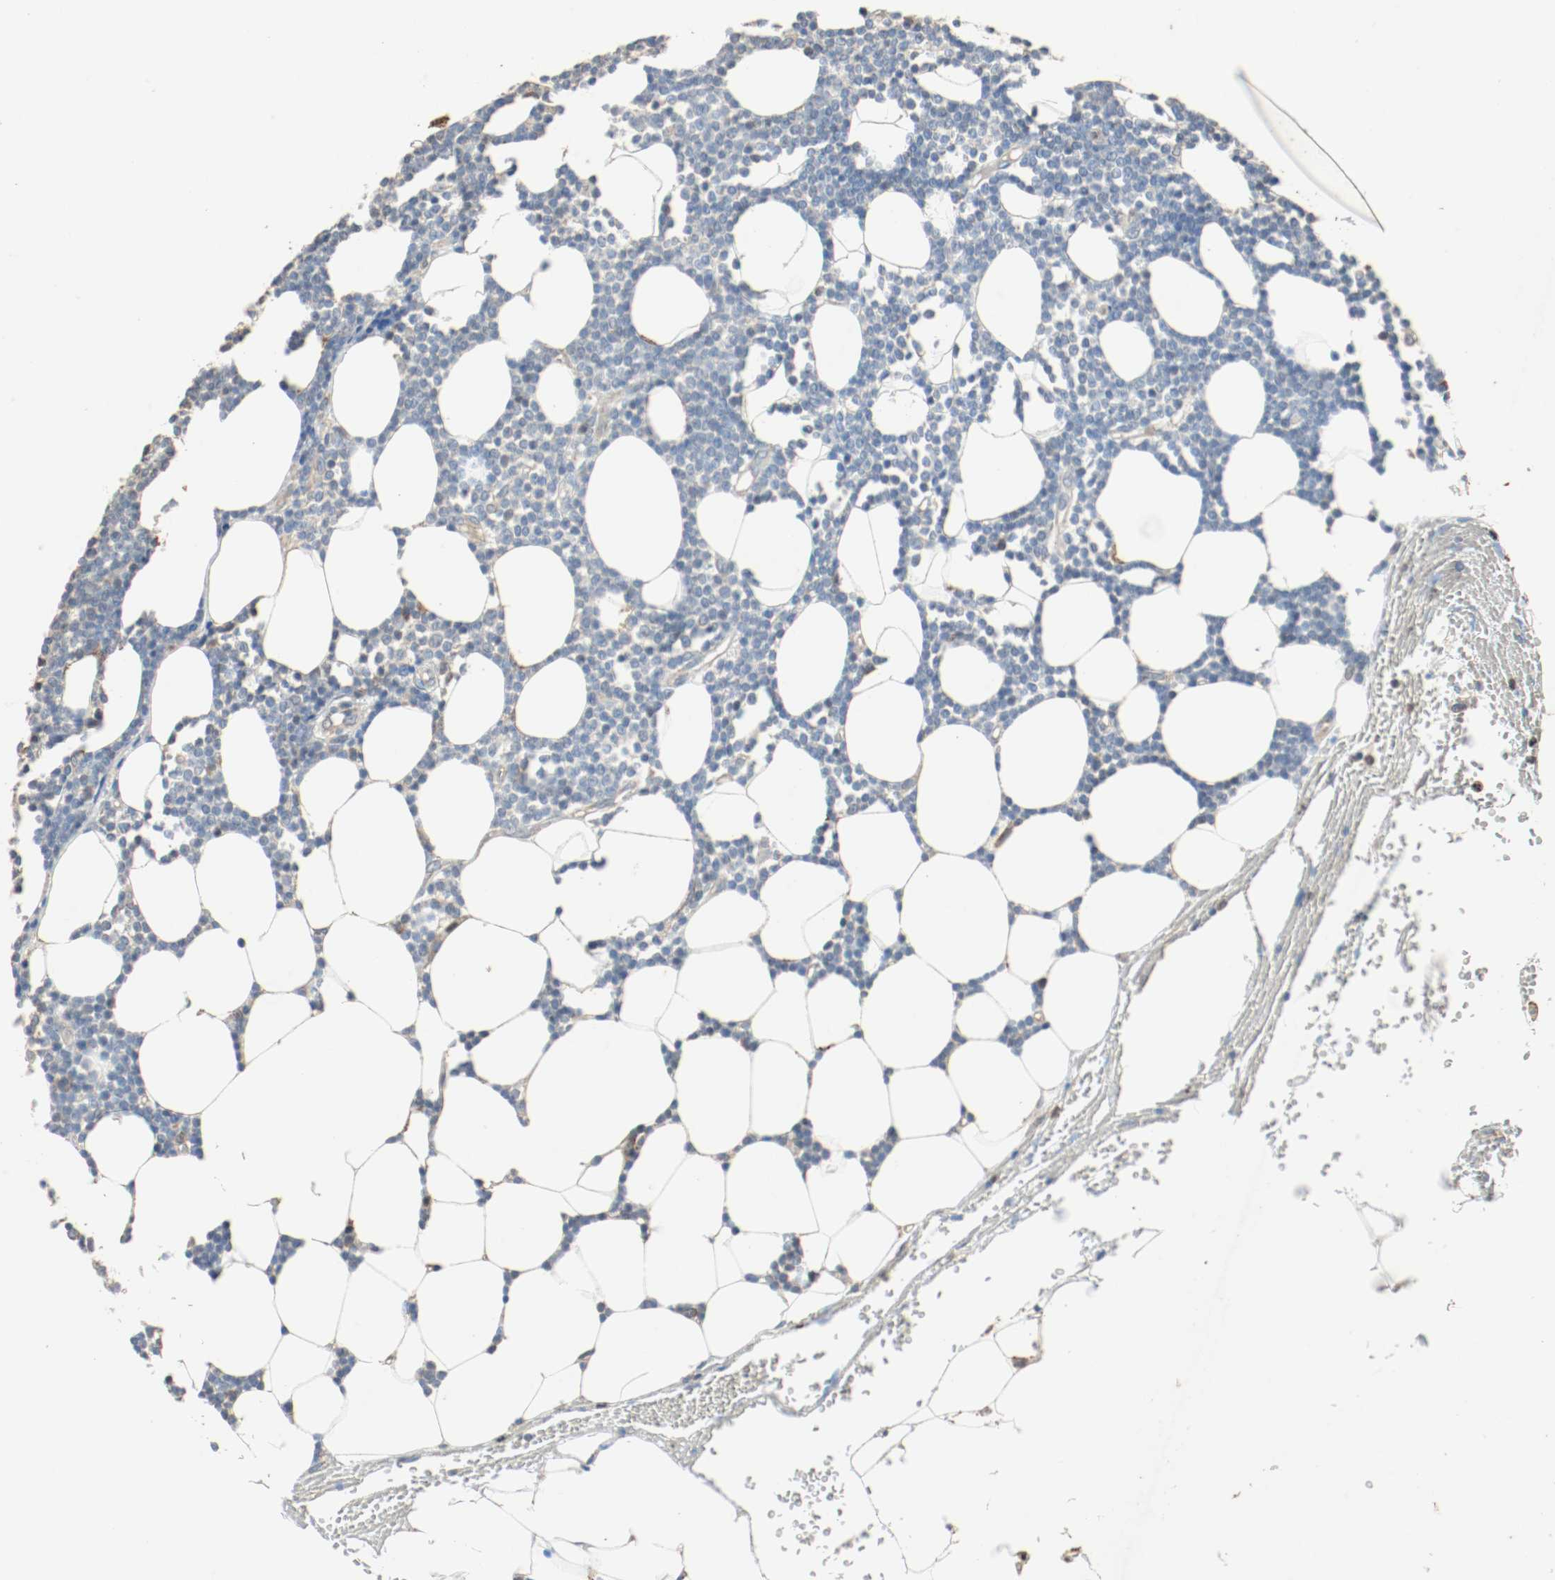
{"staining": {"intensity": "negative", "quantity": "none", "location": "none"}, "tissue": "lymphoma", "cell_type": "Tumor cells", "image_type": "cancer", "snomed": [{"axis": "morphology", "description": "Malignant lymphoma, non-Hodgkin's type, Low grade"}, {"axis": "topography", "description": "Soft tissue"}], "caption": "The micrograph reveals no significant positivity in tumor cells of low-grade malignant lymphoma, non-Hodgkin's type. (Stains: DAB immunohistochemistry (IHC) with hematoxylin counter stain, Microscopy: brightfield microscopy at high magnification).", "gene": "ALDH4A1", "patient": {"sex": "male", "age": 92}}